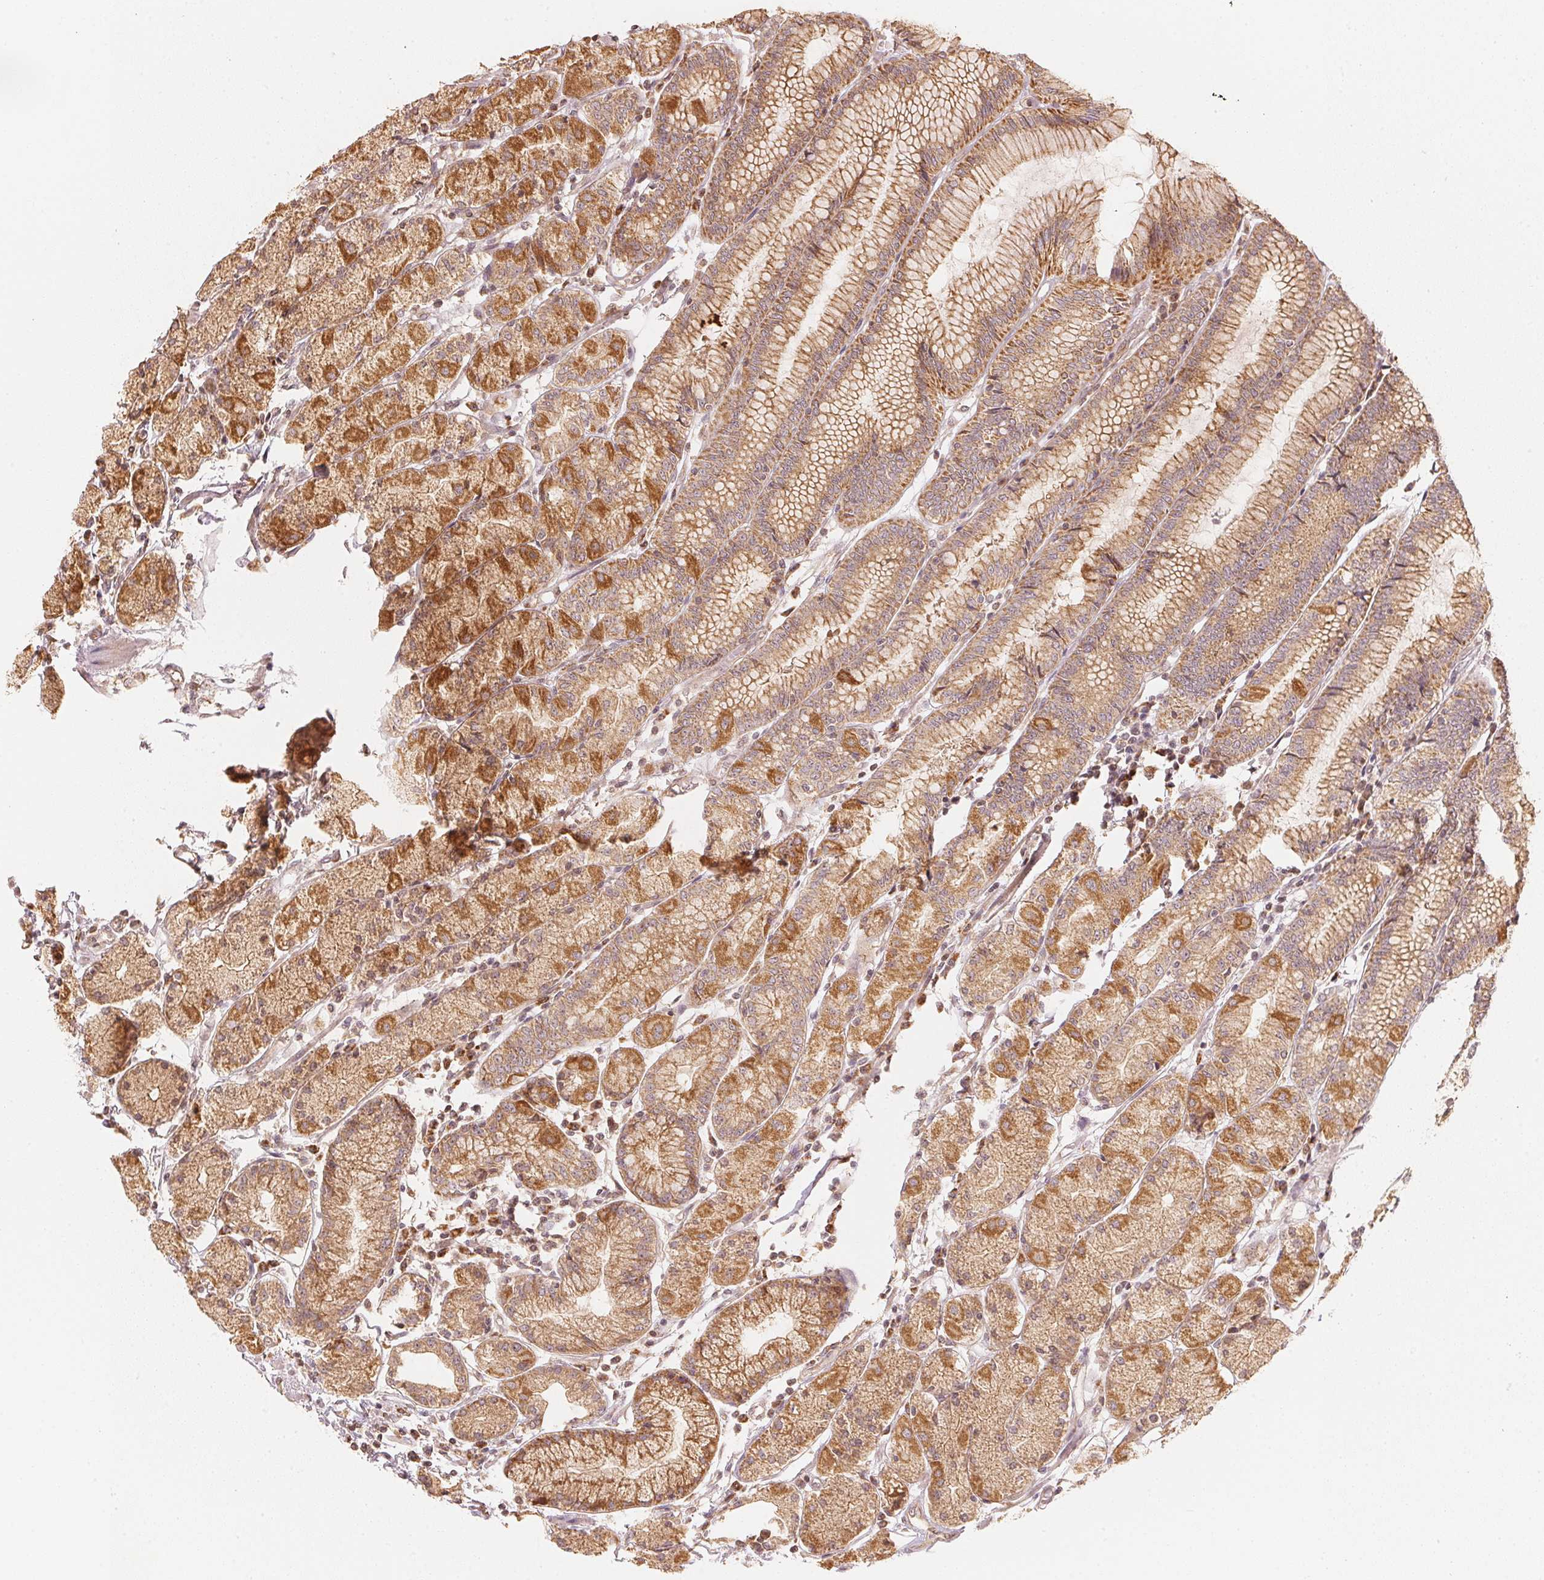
{"staining": {"intensity": "moderate", "quantity": ">75%", "location": "cytoplasmic/membranous"}, "tissue": "stomach", "cell_type": "Glandular cells", "image_type": "normal", "snomed": [{"axis": "morphology", "description": "Normal tissue, NOS"}, {"axis": "topography", "description": "Stomach, upper"}], "caption": "Protein staining of normal stomach reveals moderate cytoplasmic/membranous staining in approximately >75% of glandular cells.", "gene": "WDR54", "patient": {"sex": "male", "age": 69}}